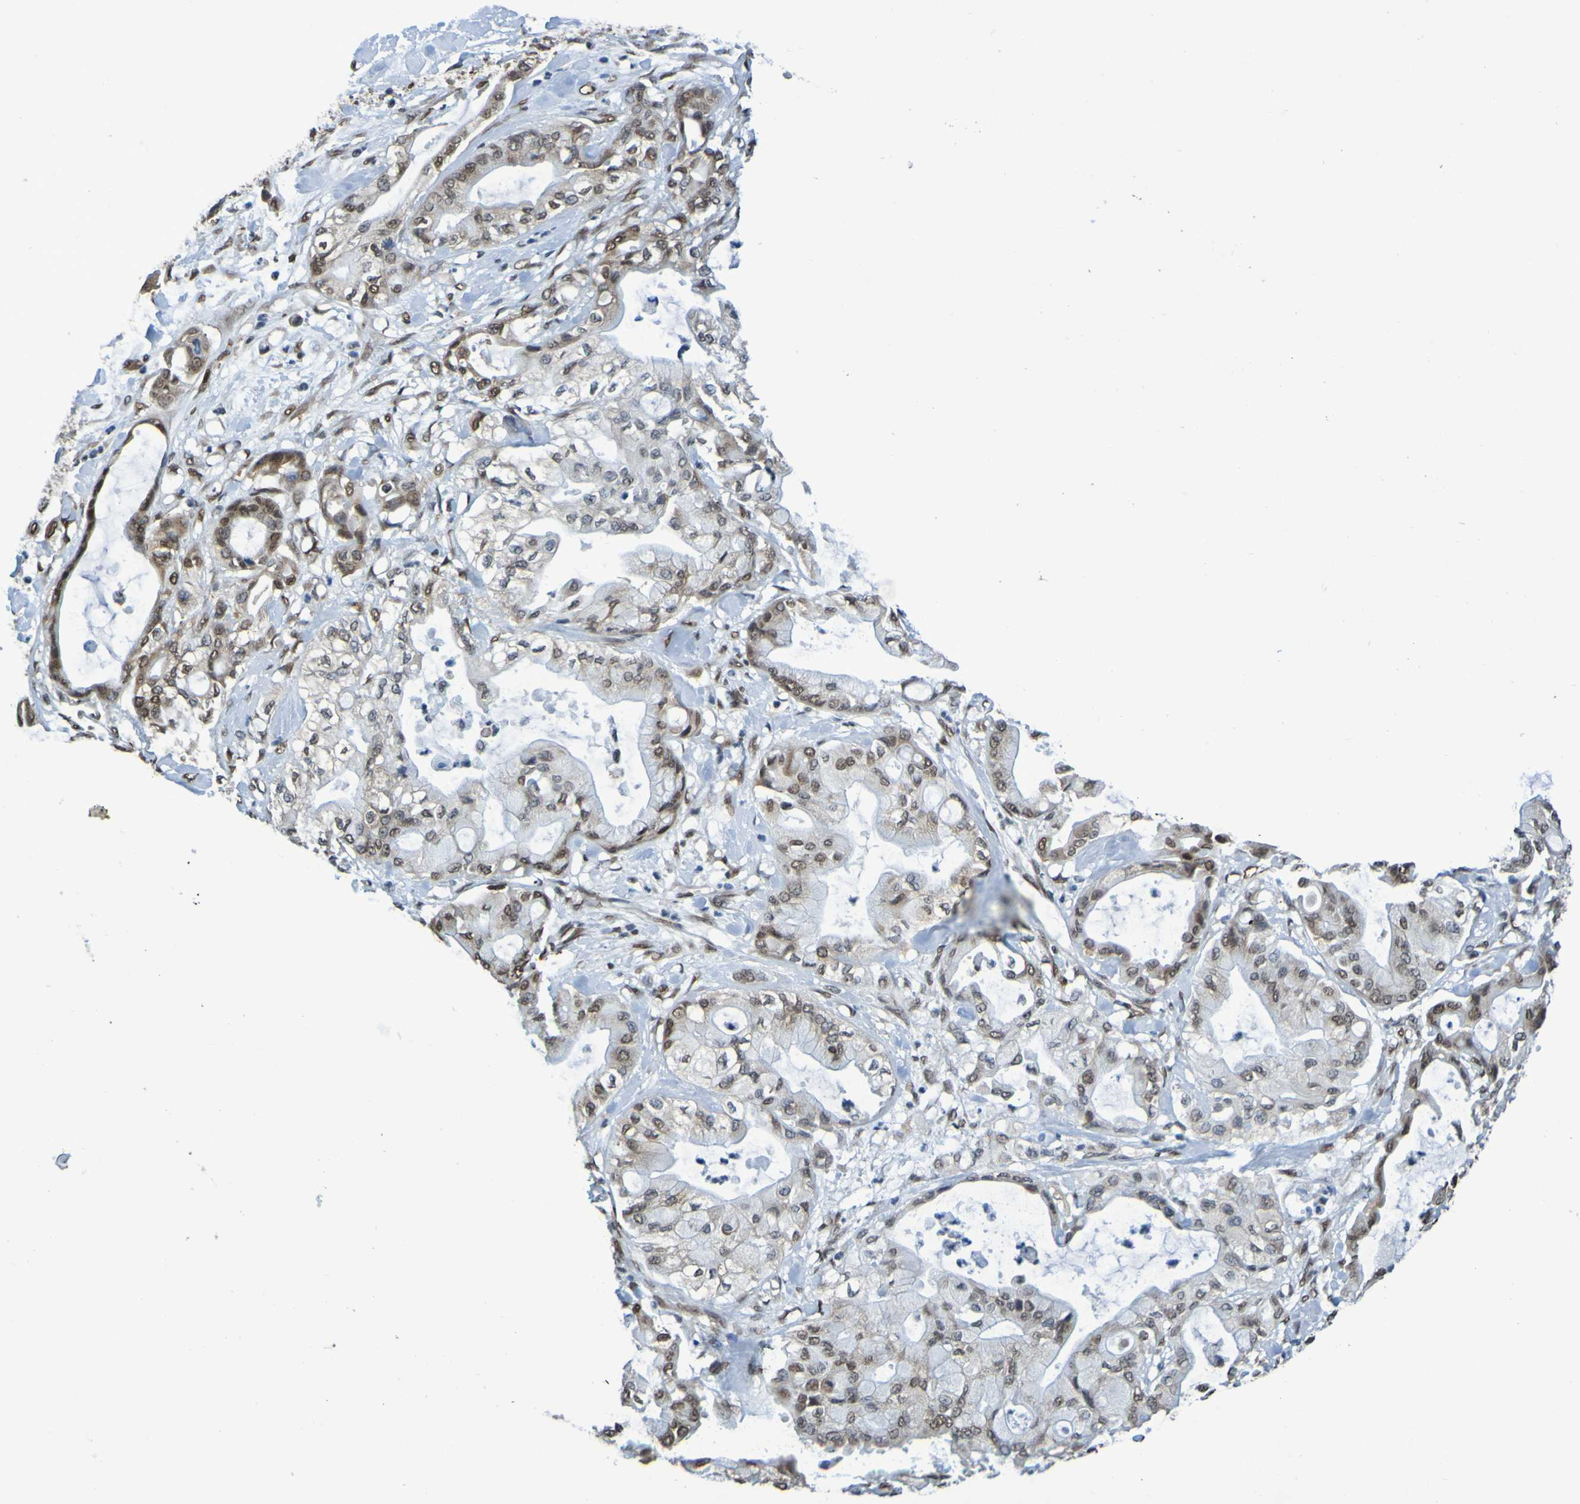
{"staining": {"intensity": "moderate", "quantity": ">75%", "location": "nuclear"}, "tissue": "pancreatic cancer", "cell_type": "Tumor cells", "image_type": "cancer", "snomed": [{"axis": "morphology", "description": "Adenocarcinoma, NOS"}, {"axis": "morphology", "description": "Adenocarcinoma, metastatic, NOS"}, {"axis": "topography", "description": "Lymph node"}, {"axis": "topography", "description": "Pancreas"}, {"axis": "topography", "description": "Duodenum"}], "caption": "IHC staining of adenocarcinoma (pancreatic), which demonstrates medium levels of moderate nuclear expression in about >75% of tumor cells indicating moderate nuclear protein staining. The staining was performed using DAB (3,3'-diaminobenzidine) (brown) for protein detection and nuclei were counterstained in hematoxylin (blue).", "gene": "HDAC2", "patient": {"sex": "female", "age": 64}}